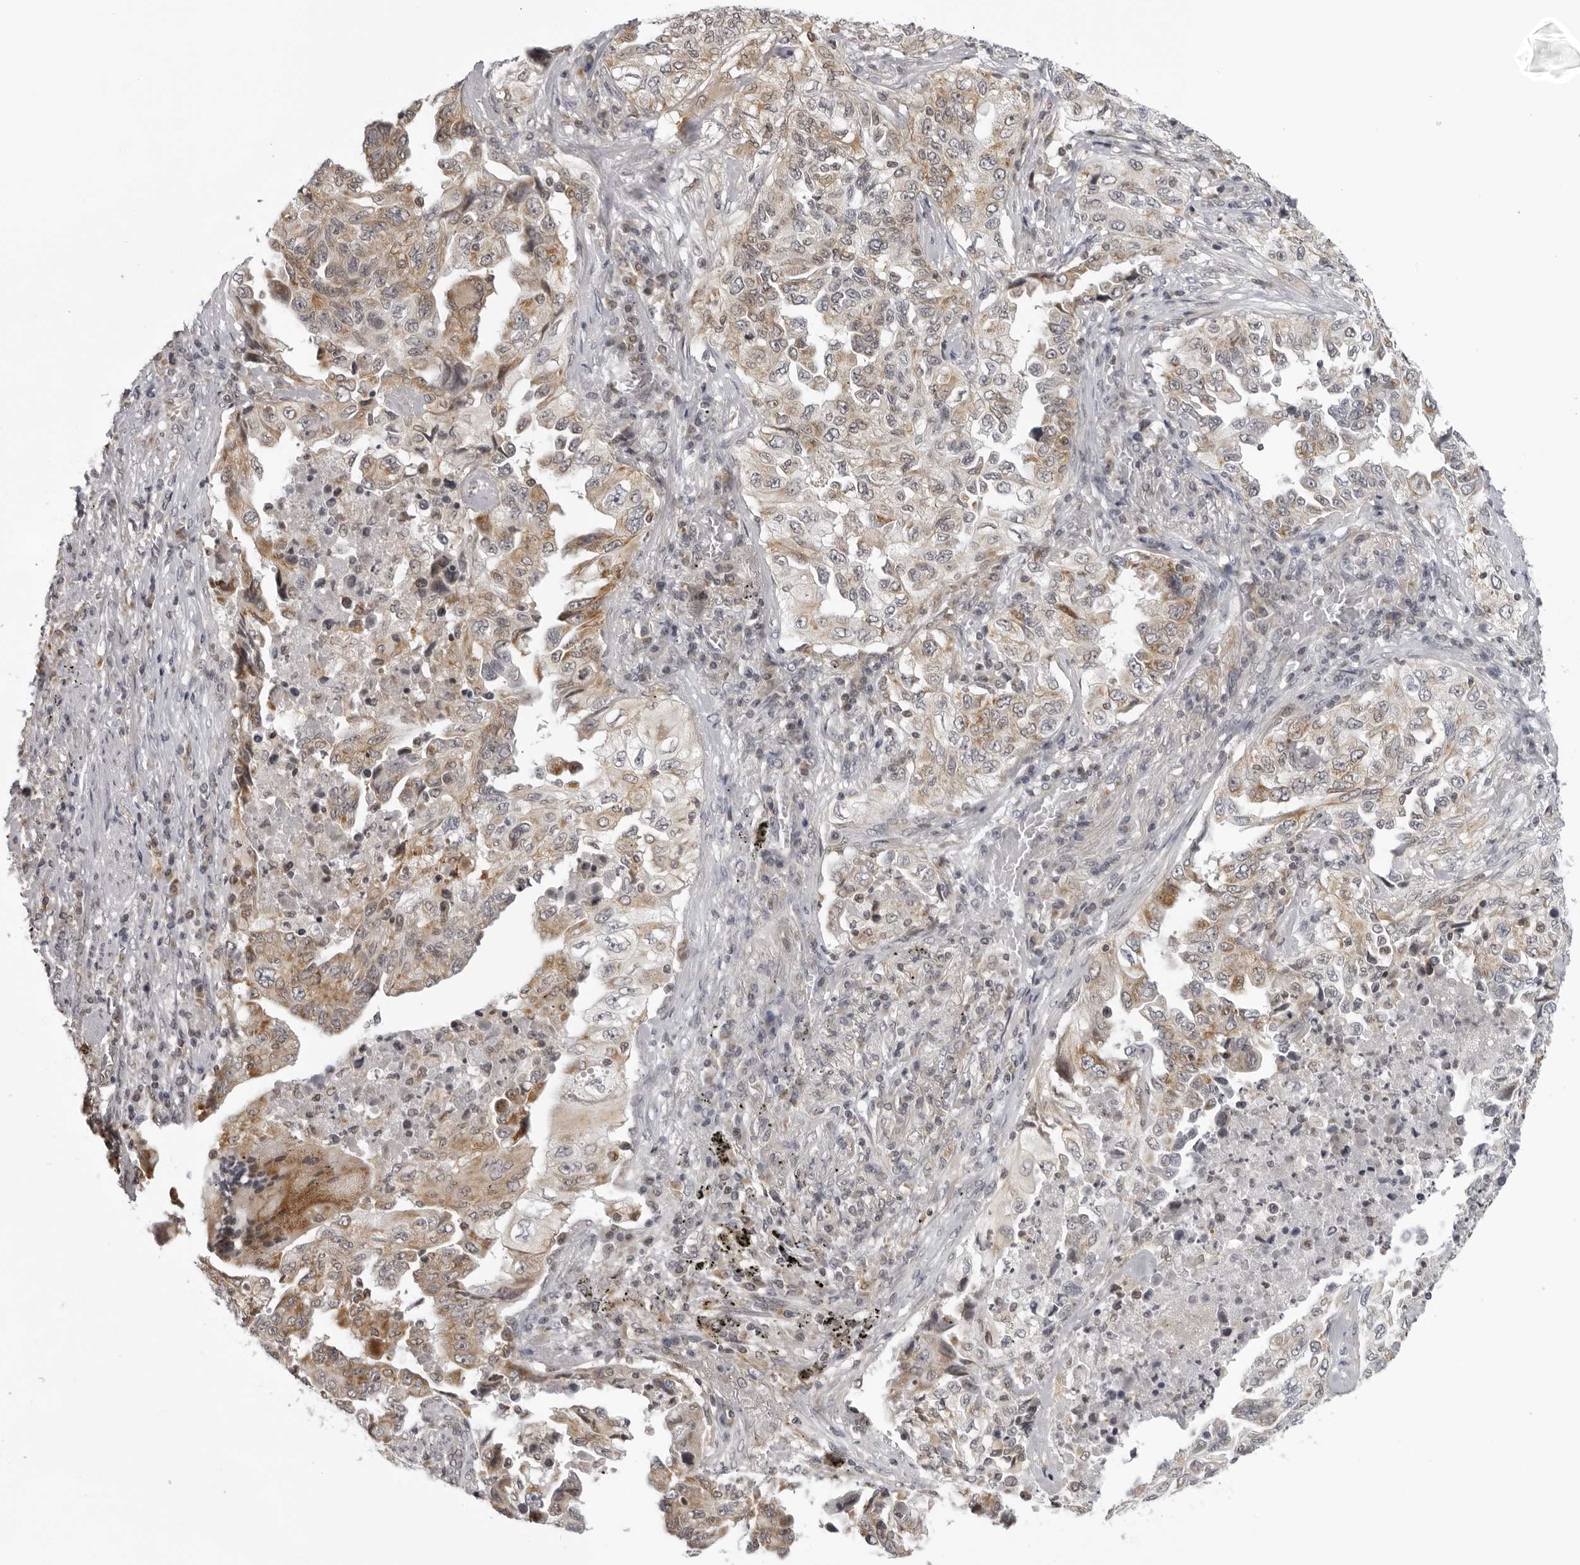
{"staining": {"intensity": "moderate", "quantity": "25%-75%", "location": "cytoplasmic/membranous"}, "tissue": "lung cancer", "cell_type": "Tumor cells", "image_type": "cancer", "snomed": [{"axis": "morphology", "description": "Adenocarcinoma, NOS"}, {"axis": "topography", "description": "Lung"}], "caption": "DAB (3,3'-diaminobenzidine) immunohistochemical staining of human adenocarcinoma (lung) shows moderate cytoplasmic/membranous protein expression in approximately 25%-75% of tumor cells. (DAB IHC, brown staining for protein, blue staining for nuclei).", "gene": "MRPS15", "patient": {"sex": "female", "age": 51}}